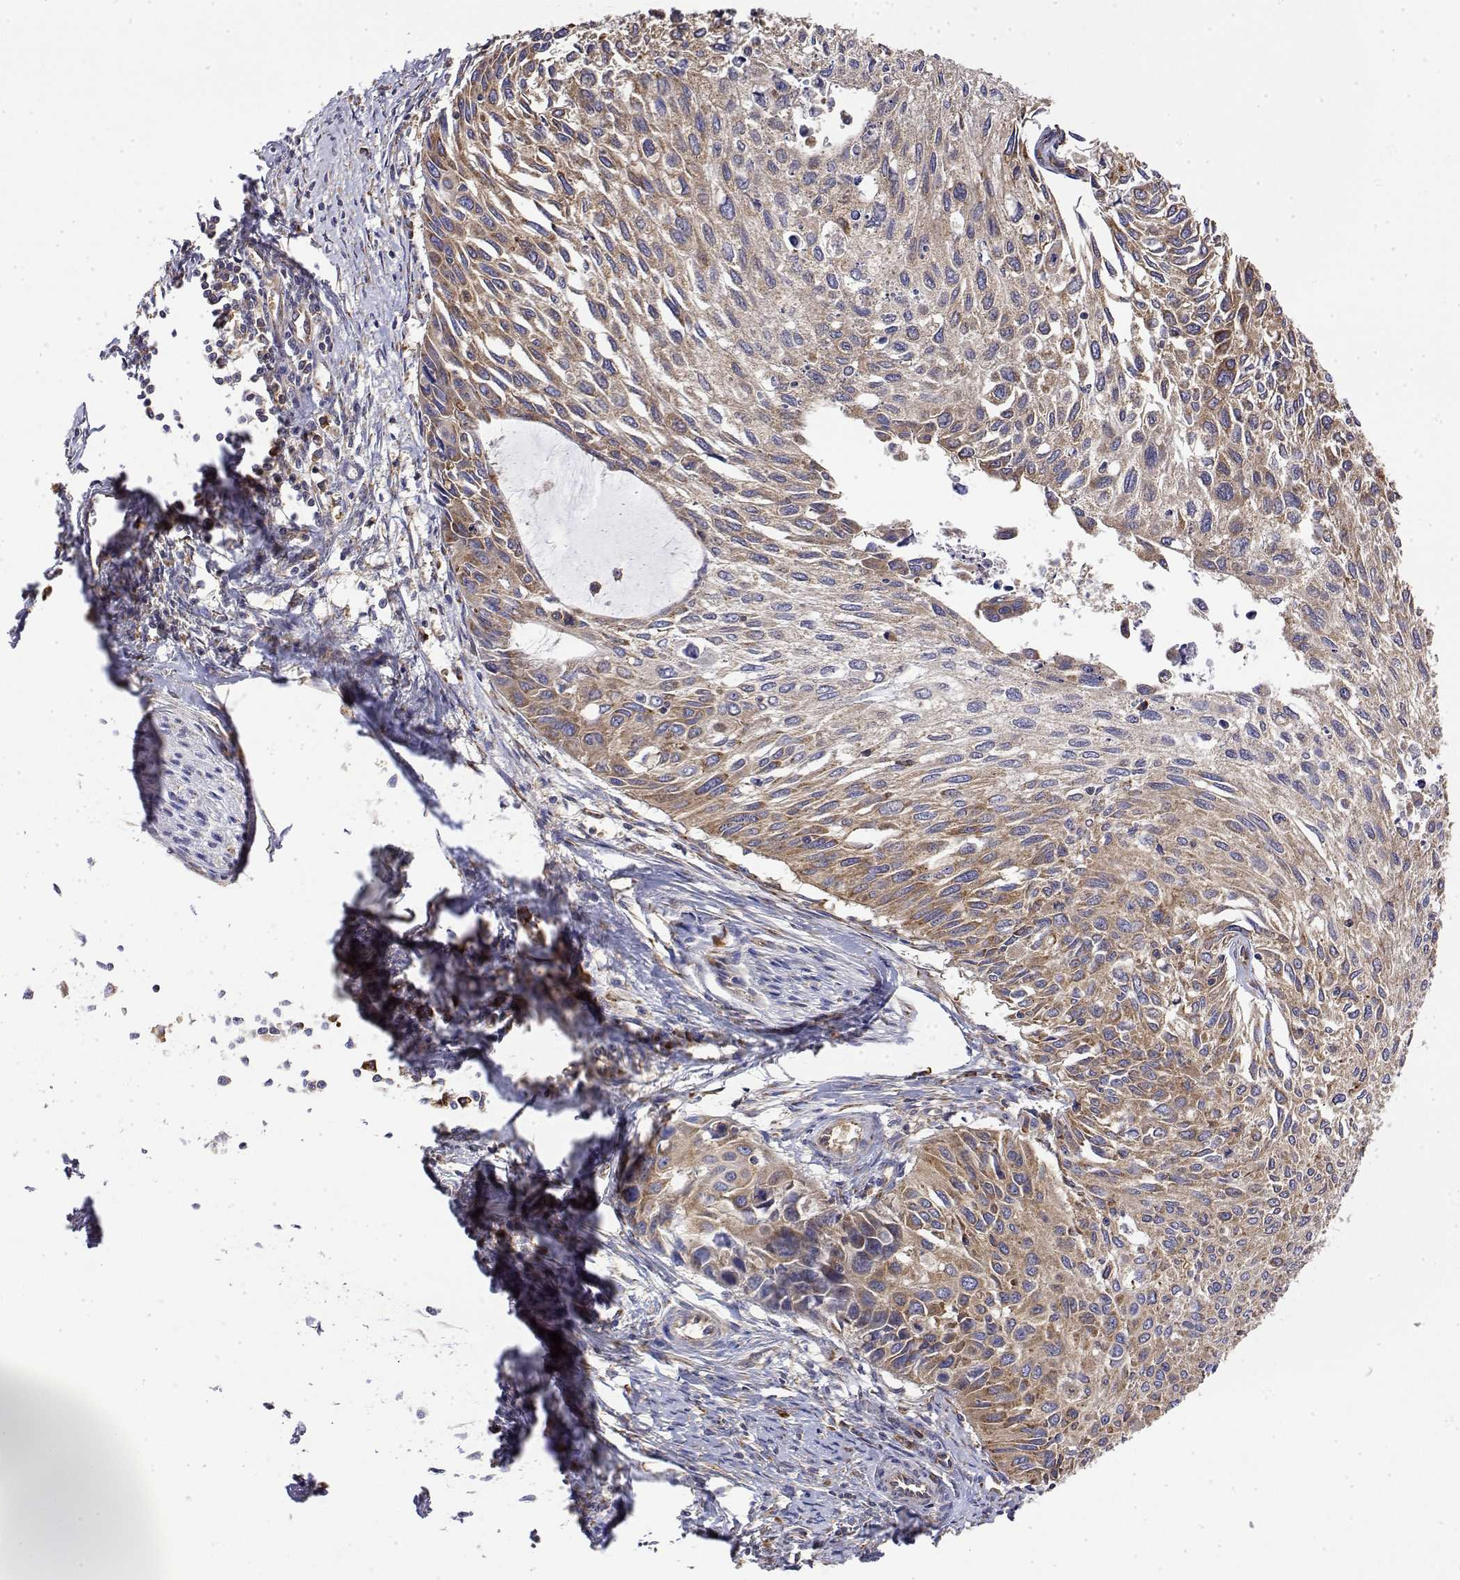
{"staining": {"intensity": "moderate", "quantity": ">75%", "location": "cytoplasmic/membranous"}, "tissue": "cervical cancer", "cell_type": "Tumor cells", "image_type": "cancer", "snomed": [{"axis": "morphology", "description": "Squamous cell carcinoma, NOS"}, {"axis": "topography", "description": "Cervix"}], "caption": "Moderate cytoplasmic/membranous protein positivity is appreciated in about >75% of tumor cells in cervical cancer (squamous cell carcinoma).", "gene": "EEF1G", "patient": {"sex": "female", "age": 50}}